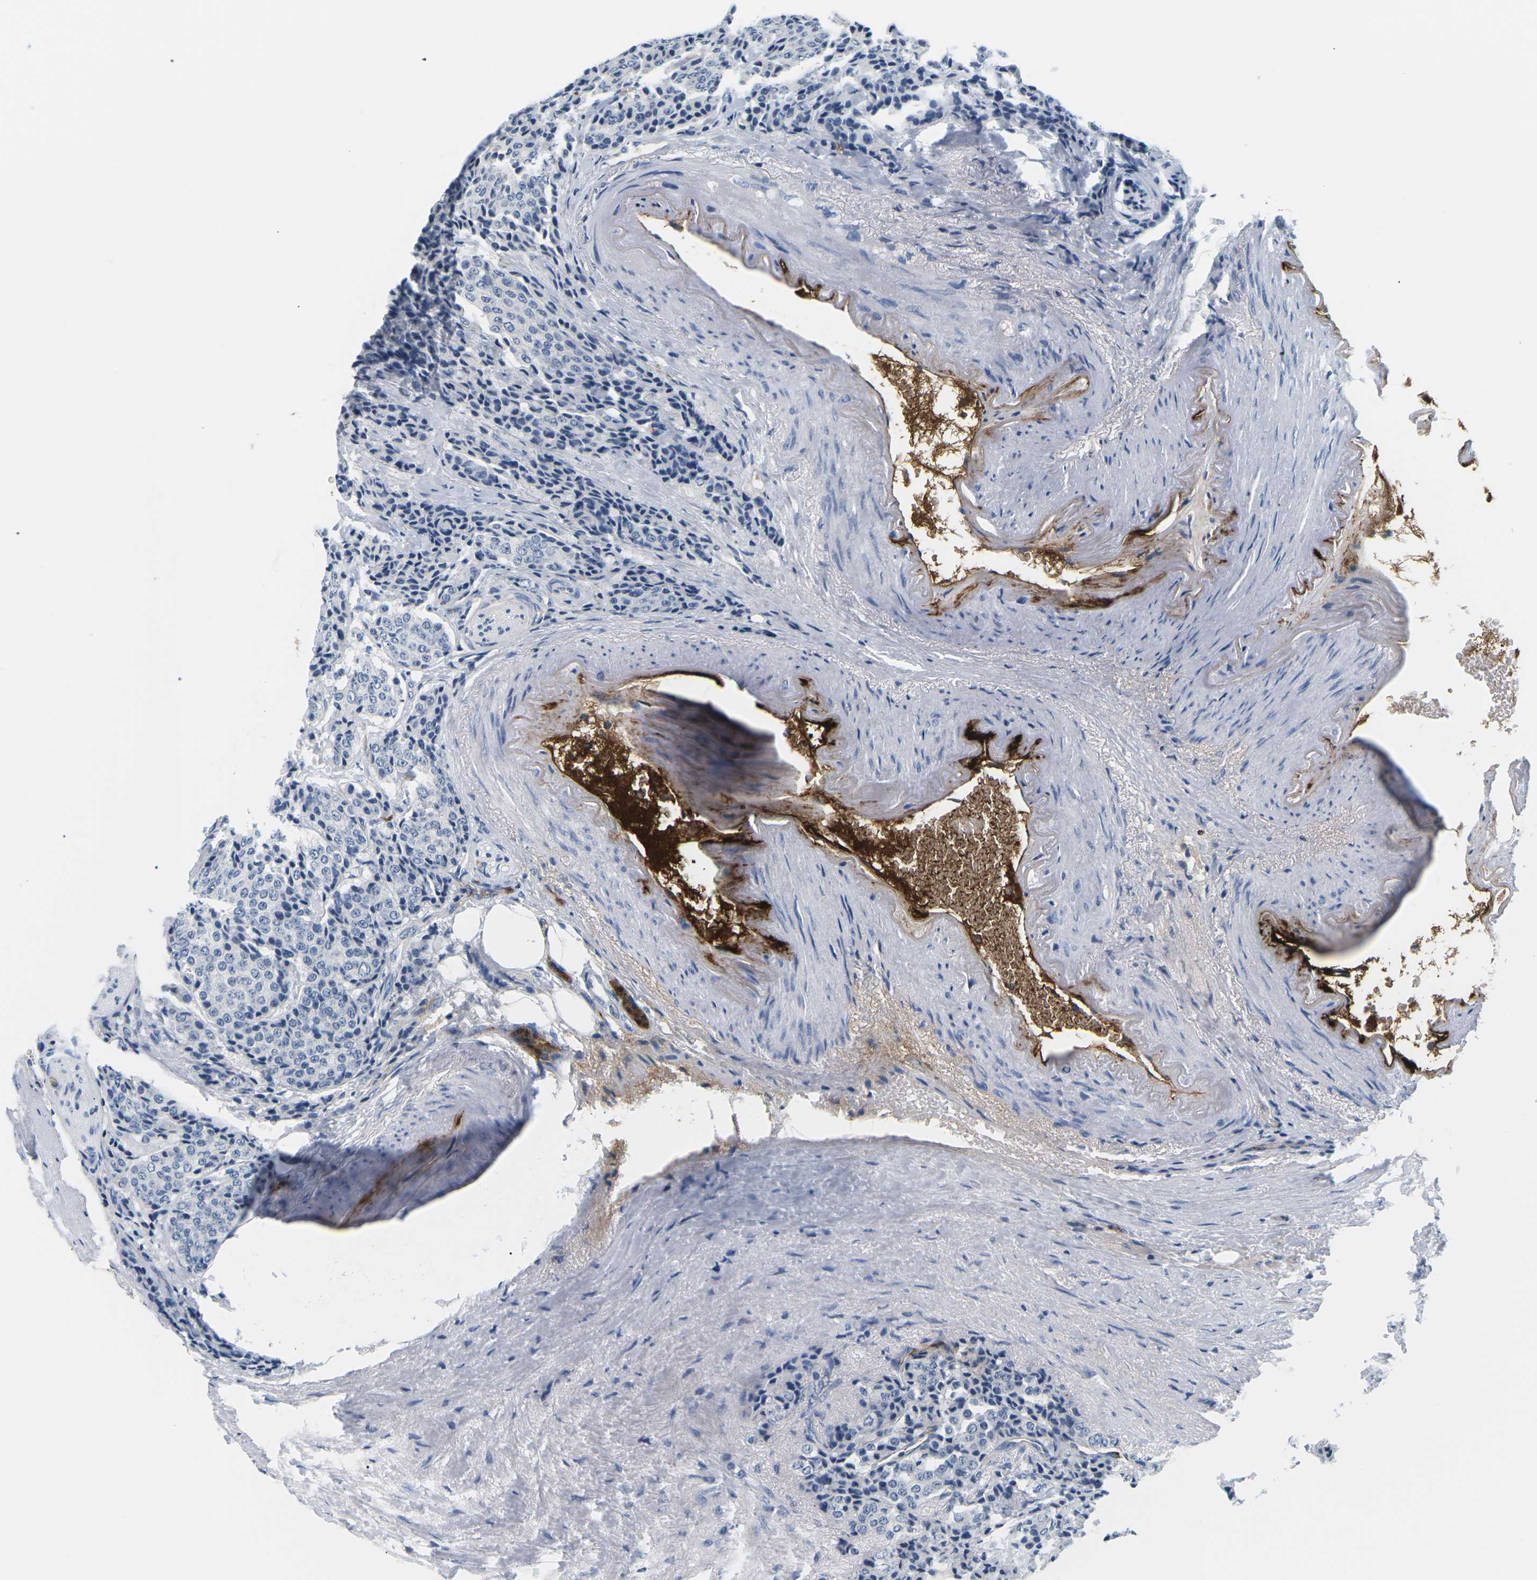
{"staining": {"intensity": "negative", "quantity": "none", "location": "none"}, "tissue": "carcinoid", "cell_type": "Tumor cells", "image_type": "cancer", "snomed": [{"axis": "morphology", "description": "Carcinoid, malignant, NOS"}, {"axis": "topography", "description": "Colon"}], "caption": "This histopathology image is of malignant carcinoid stained with immunohistochemistry (IHC) to label a protein in brown with the nuclei are counter-stained blue. There is no staining in tumor cells.", "gene": "APOB", "patient": {"sex": "female", "age": 61}}